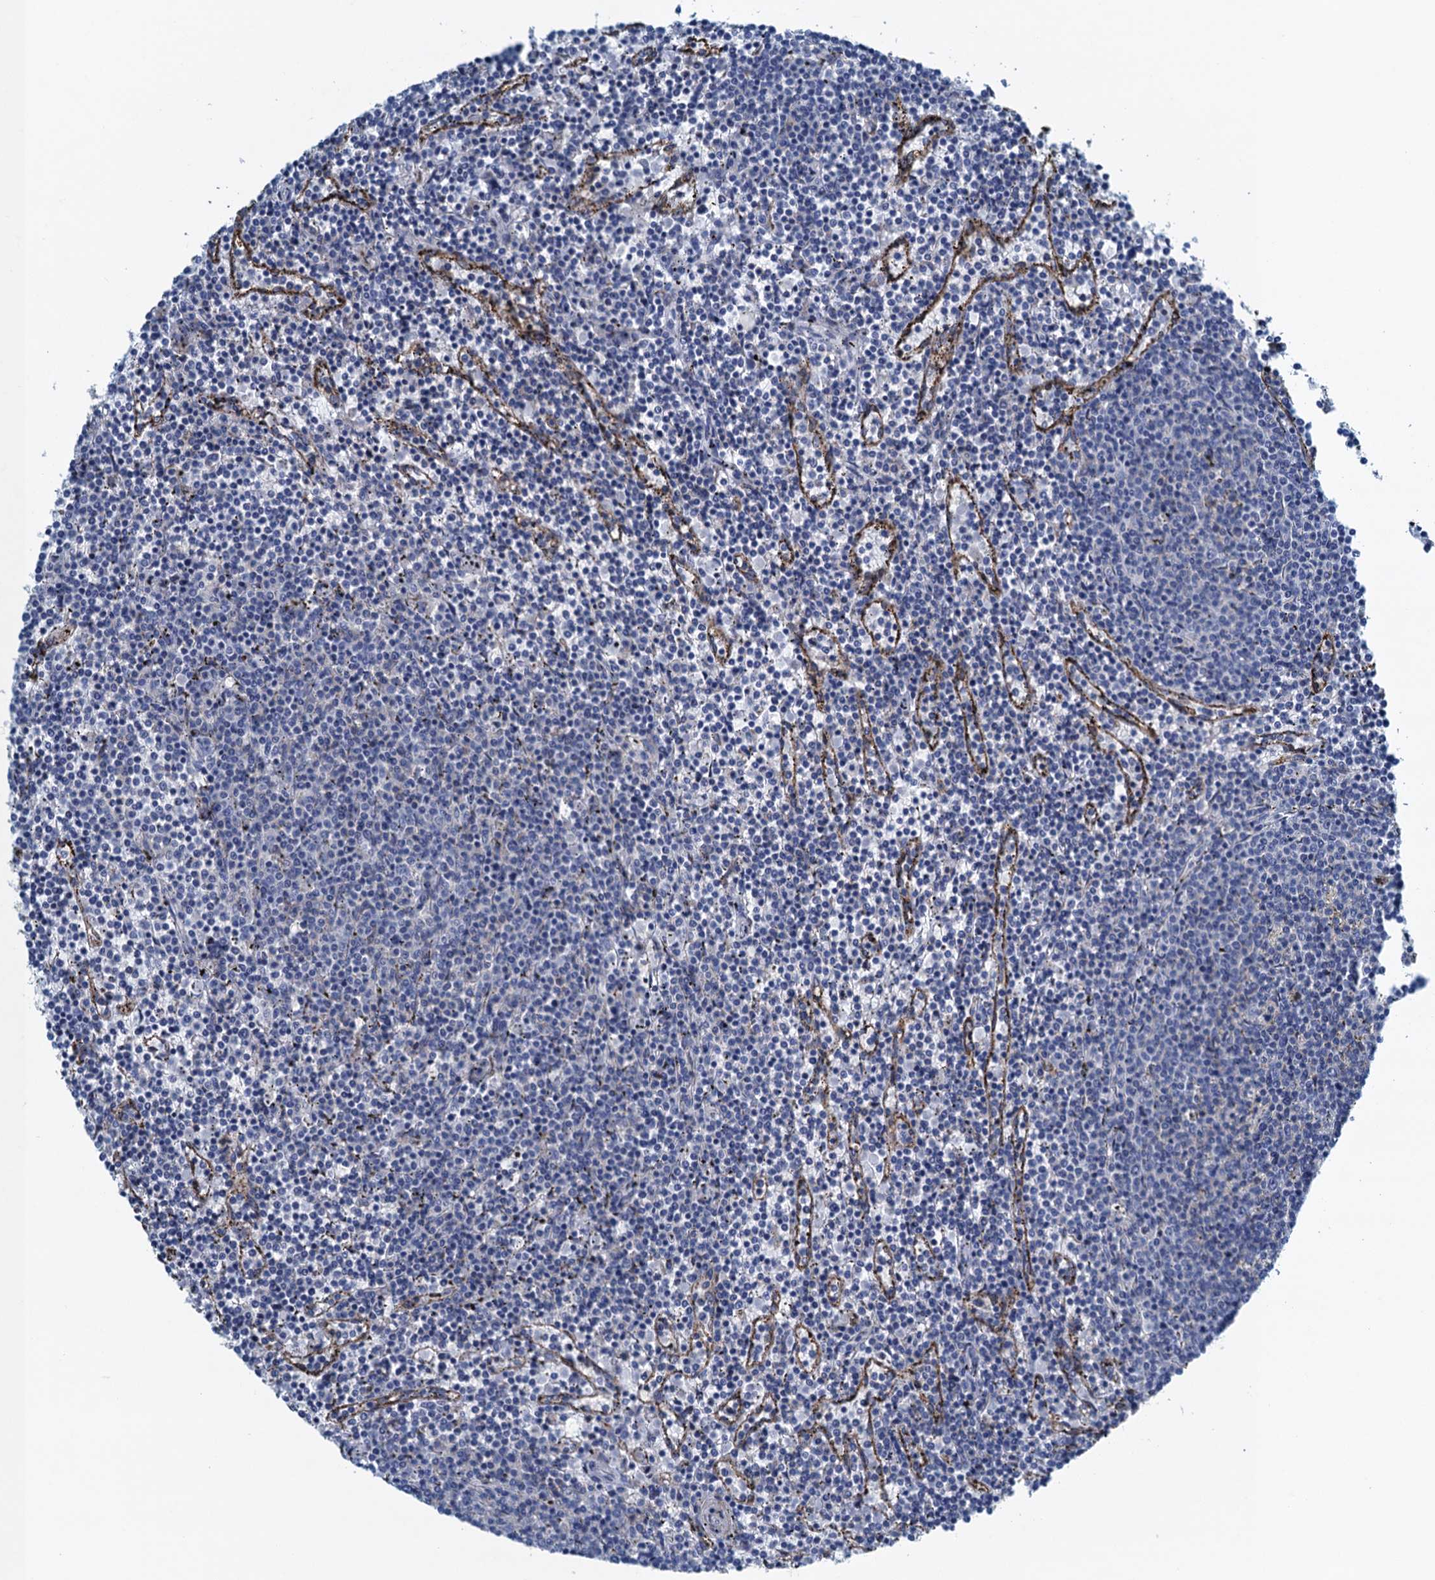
{"staining": {"intensity": "negative", "quantity": "none", "location": "none"}, "tissue": "lymphoma", "cell_type": "Tumor cells", "image_type": "cancer", "snomed": [{"axis": "morphology", "description": "Malignant lymphoma, non-Hodgkin's type, Low grade"}, {"axis": "topography", "description": "Spleen"}], "caption": "This is an immunohistochemistry (IHC) photomicrograph of human malignant lymphoma, non-Hodgkin's type (low-grade). There is no positivity in tumor cells.", "gene": "C10orf88", "patient": {"sex": "female", "age": 50}}